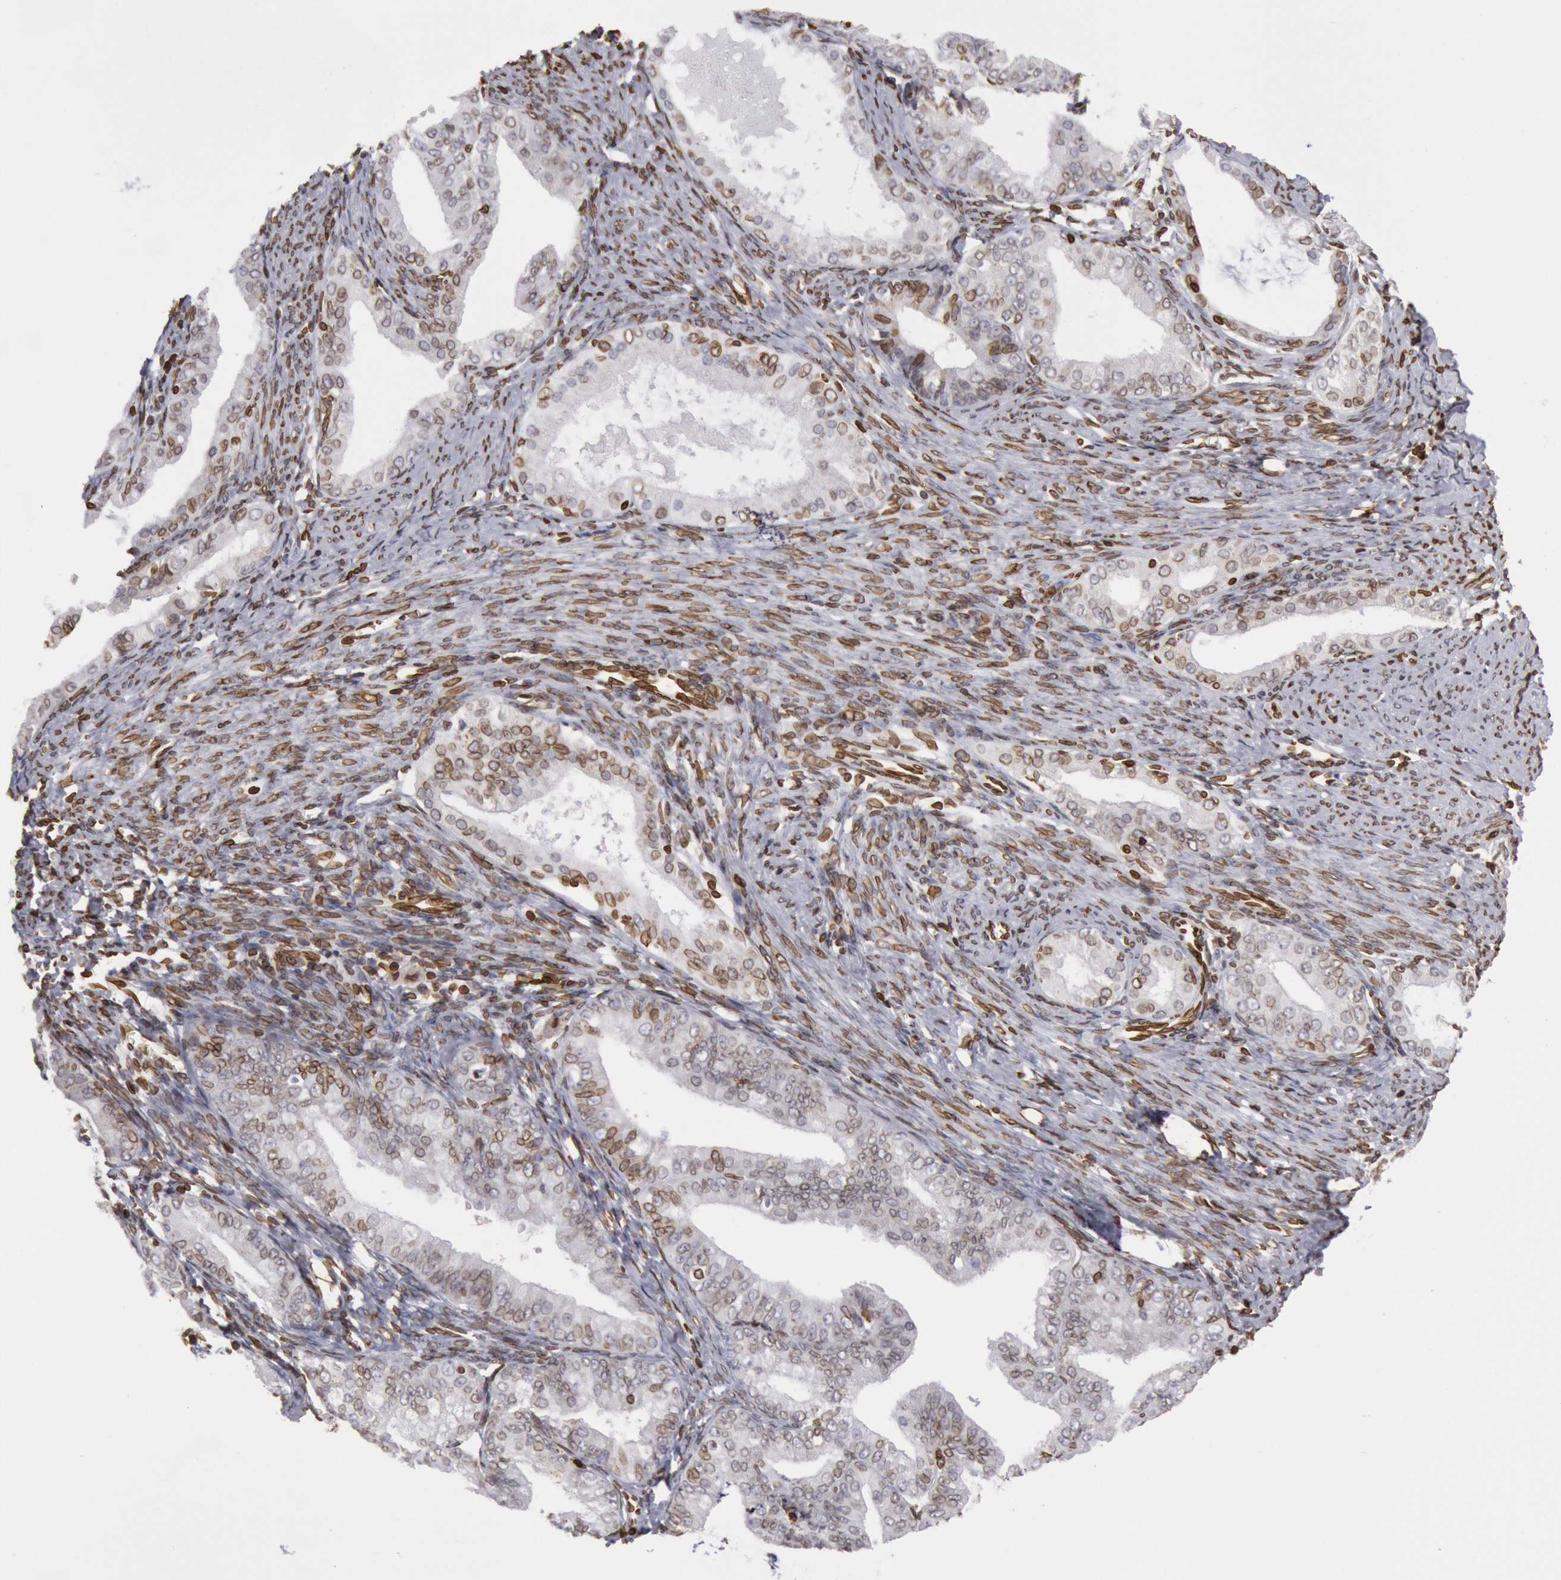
{"staining": {"intensity": "moderate", "quantity": "25%-75%", "location": "cytoplasmic/membranous,nuclear"}, "tissue": "endometrial cancer", "cell_type": "Tumor cells", "image_type": "cancer", "snomed": [{"axis": "morphology", "description": "Adenocarcinoma, NOS"}, {"axis": "topography", "description": "Endometrium"}], "caption": "Endometrial adenocarcinoma stained for a protein (brown) demonstrates moderate cytoplasmic/membranous and nuclear positive staining in approximately 25%-75% of tumor cells.", "gene": "SUN2", "patient": {"sex": "female", "age": 76}}